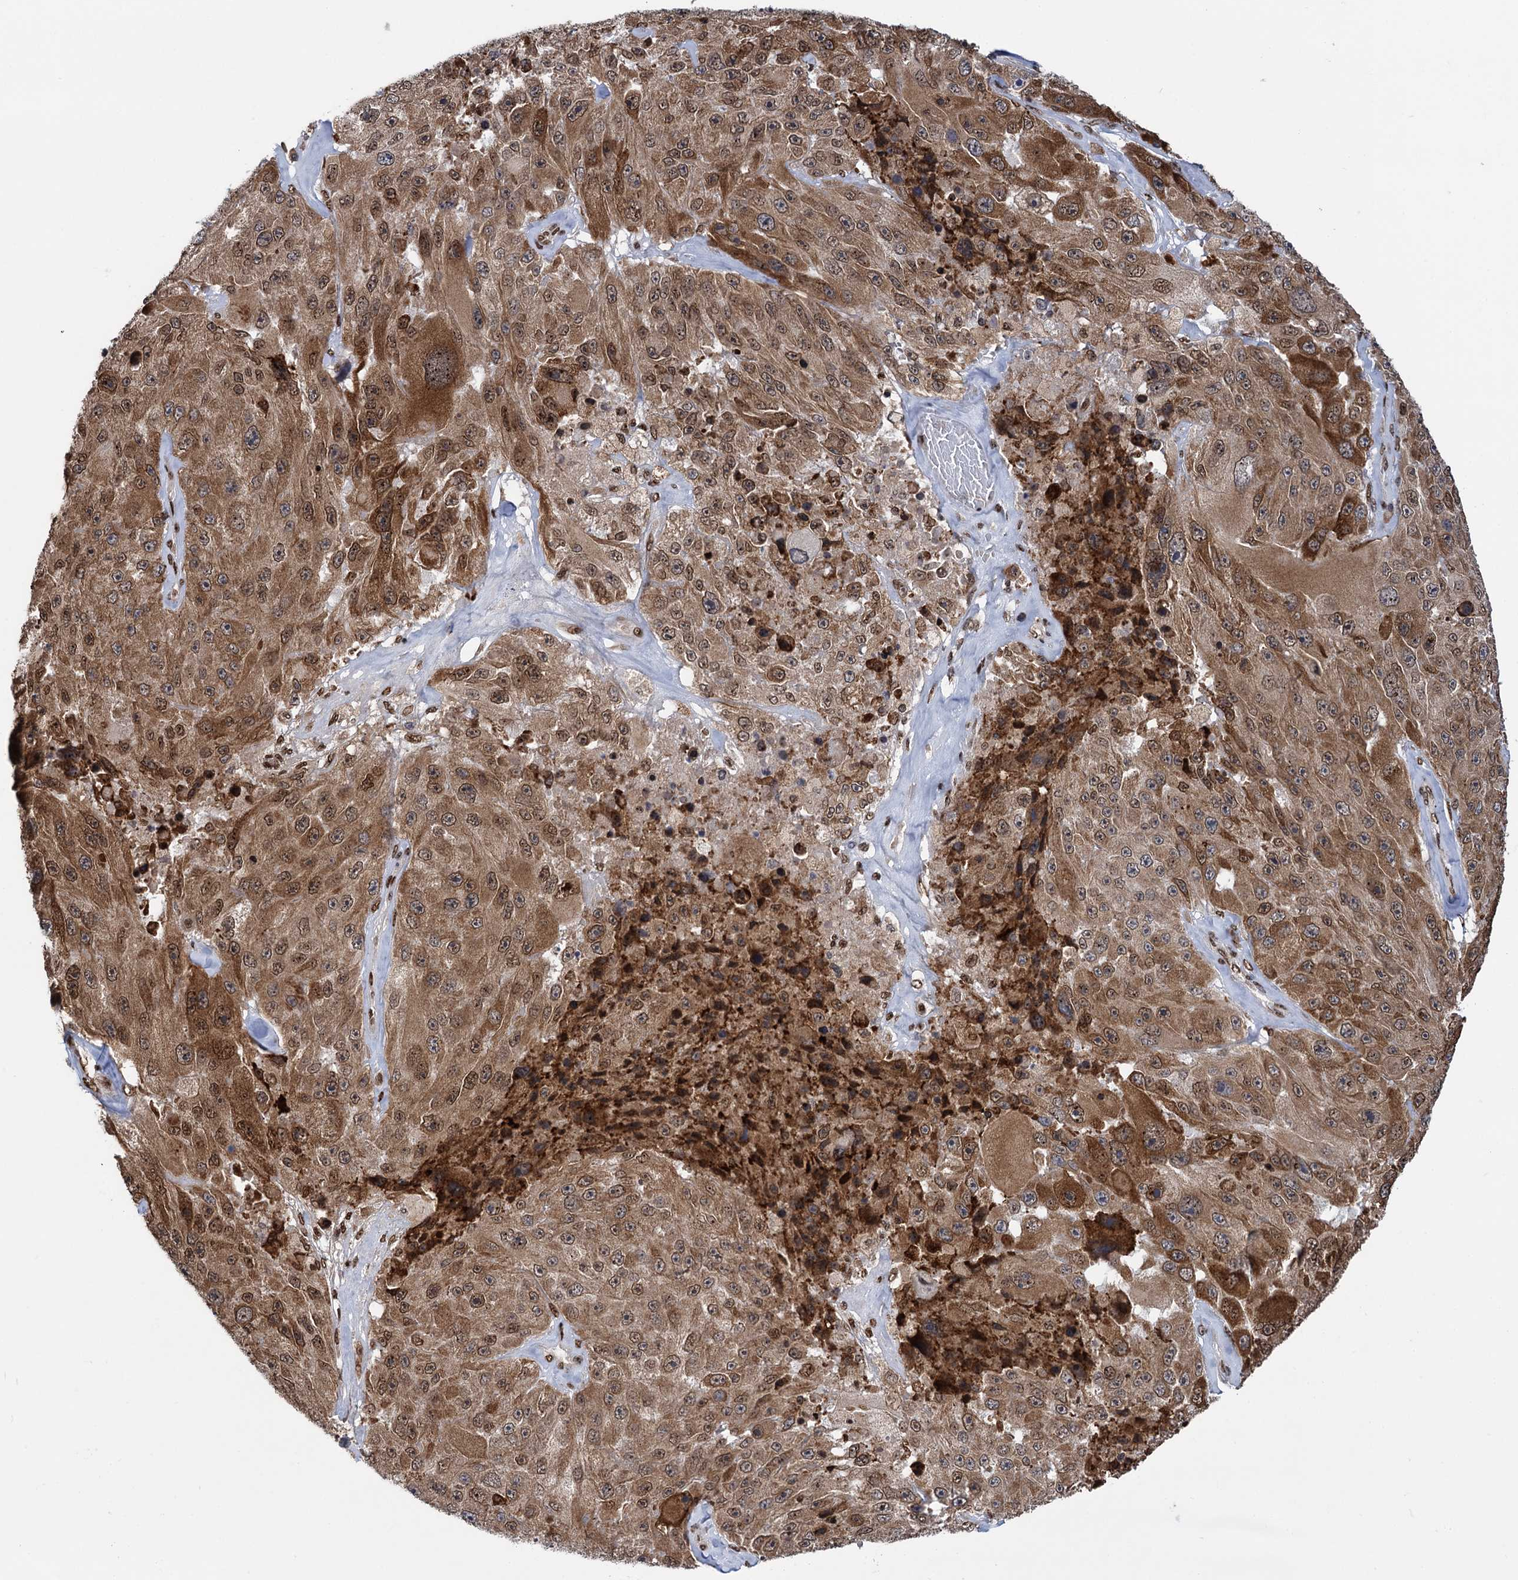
{"staining": {"intensity": "moderate", "quantity": ">75%", "location": "cytoplasmic/membranous,nuclear"}, "tissue": "melanoma", "cell_type": "Tumor cells", "image_type": "cancer", "snomed": [{"axis": "morphology", "description": "Malignant melanoma, Metastatic site"}, {"axis": "topography", "description": "Lymph node"}], "caption": "A photomicrograph of melanoma stained for a protein reveals moderate cytoplasmic/membranous and nuclear brown staining in tumor cells.", "gene": "MESD", "patient": {"sex": "male", "age": 62}}